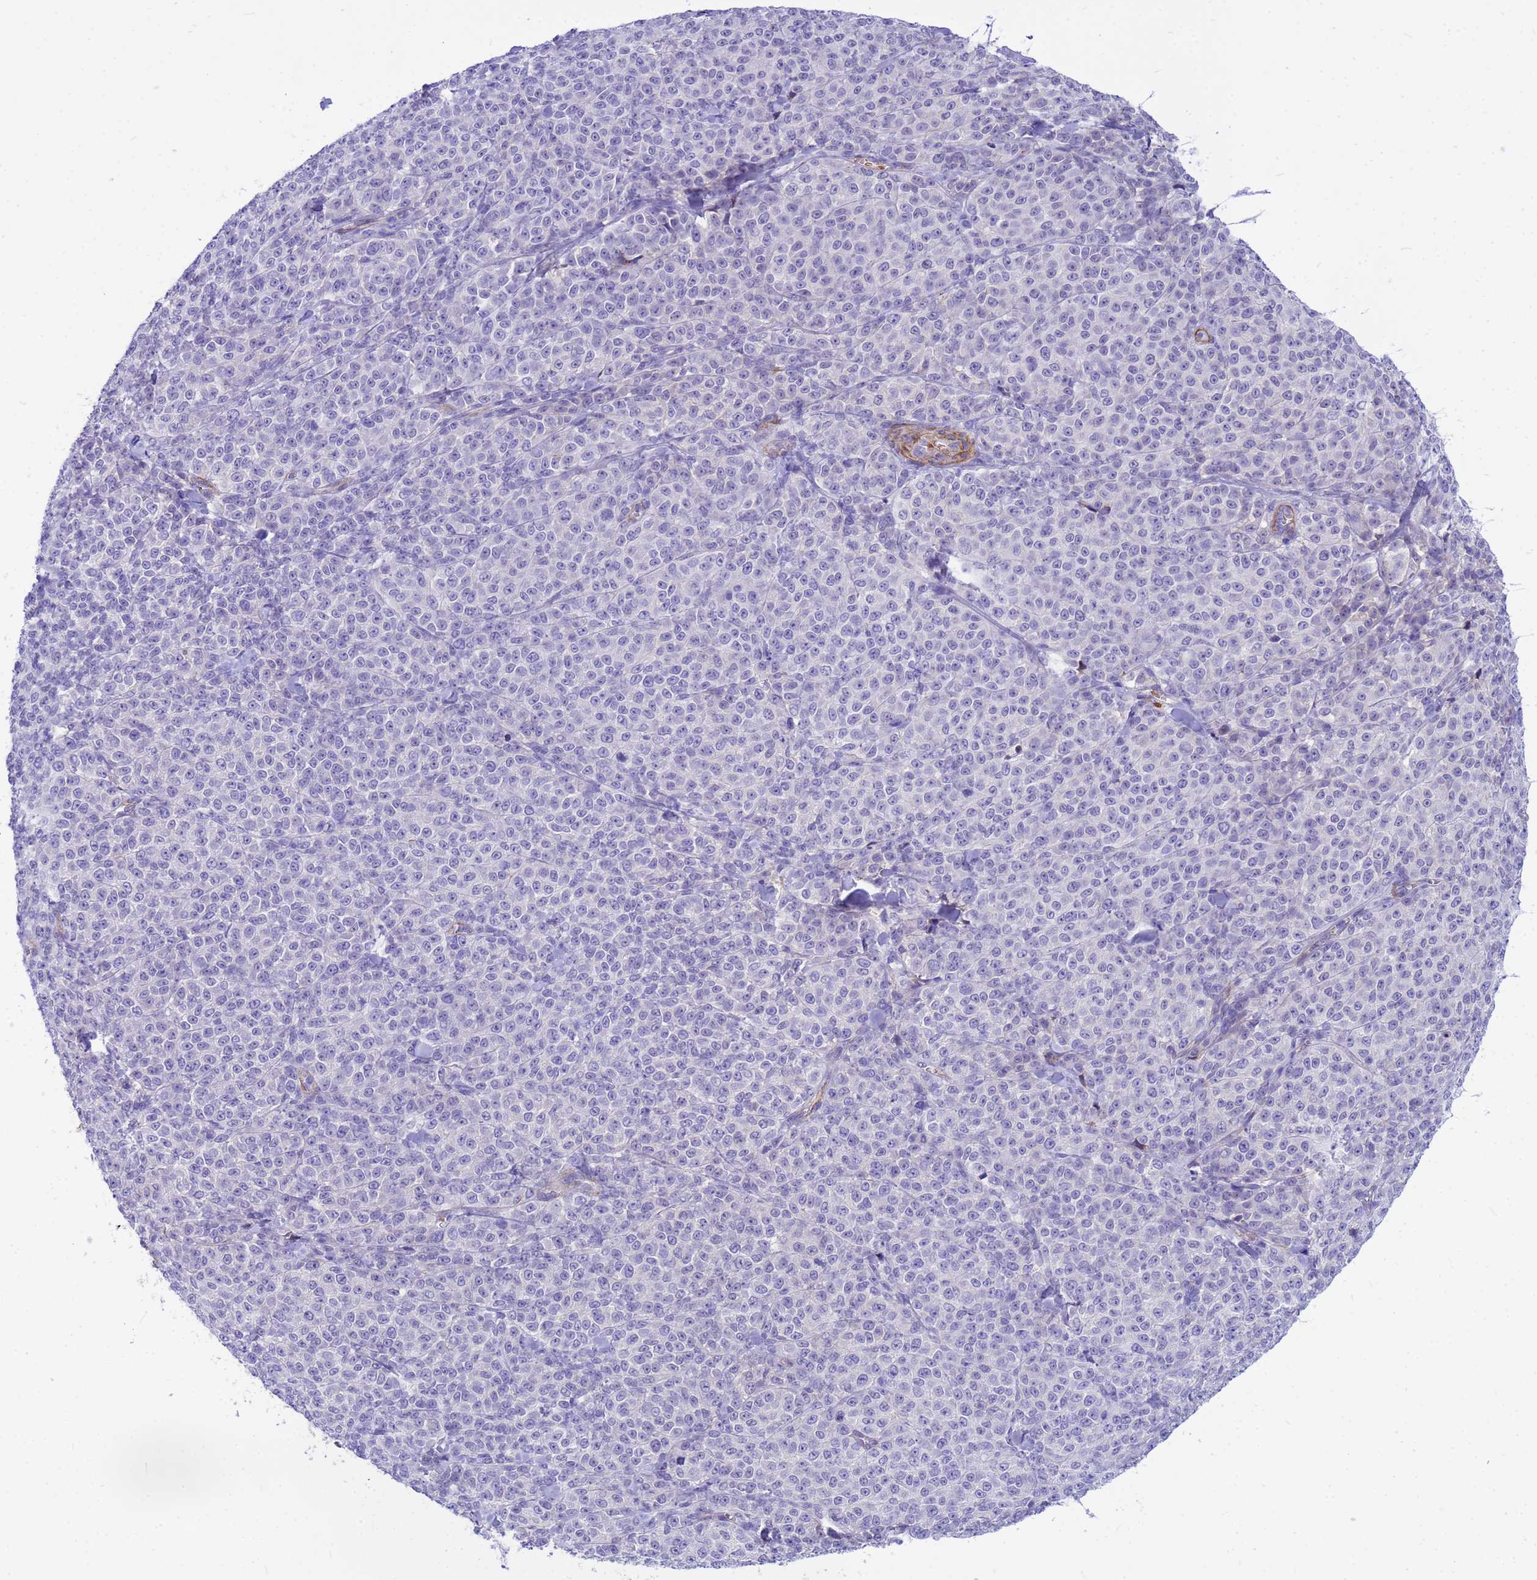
{"staining": {"intensity": "negative", "quantity": "none", "location": "none"}, "tissue": "melanoma", "cell_type": "Tumor cells", "image_type": "cancer", "snomed": [{"axis": "morphology", "description": "Normal tissue, NOS"}, {"axis": "morphology", "description": "Malignant melanoma, NOS"}, {"axis": "topography", "description": "Skin"}], "caption": "Tumor cells show no significant positivity in melanoma.", "gene": "ORM1", "patient": {"sex": "female", "age": 34}}